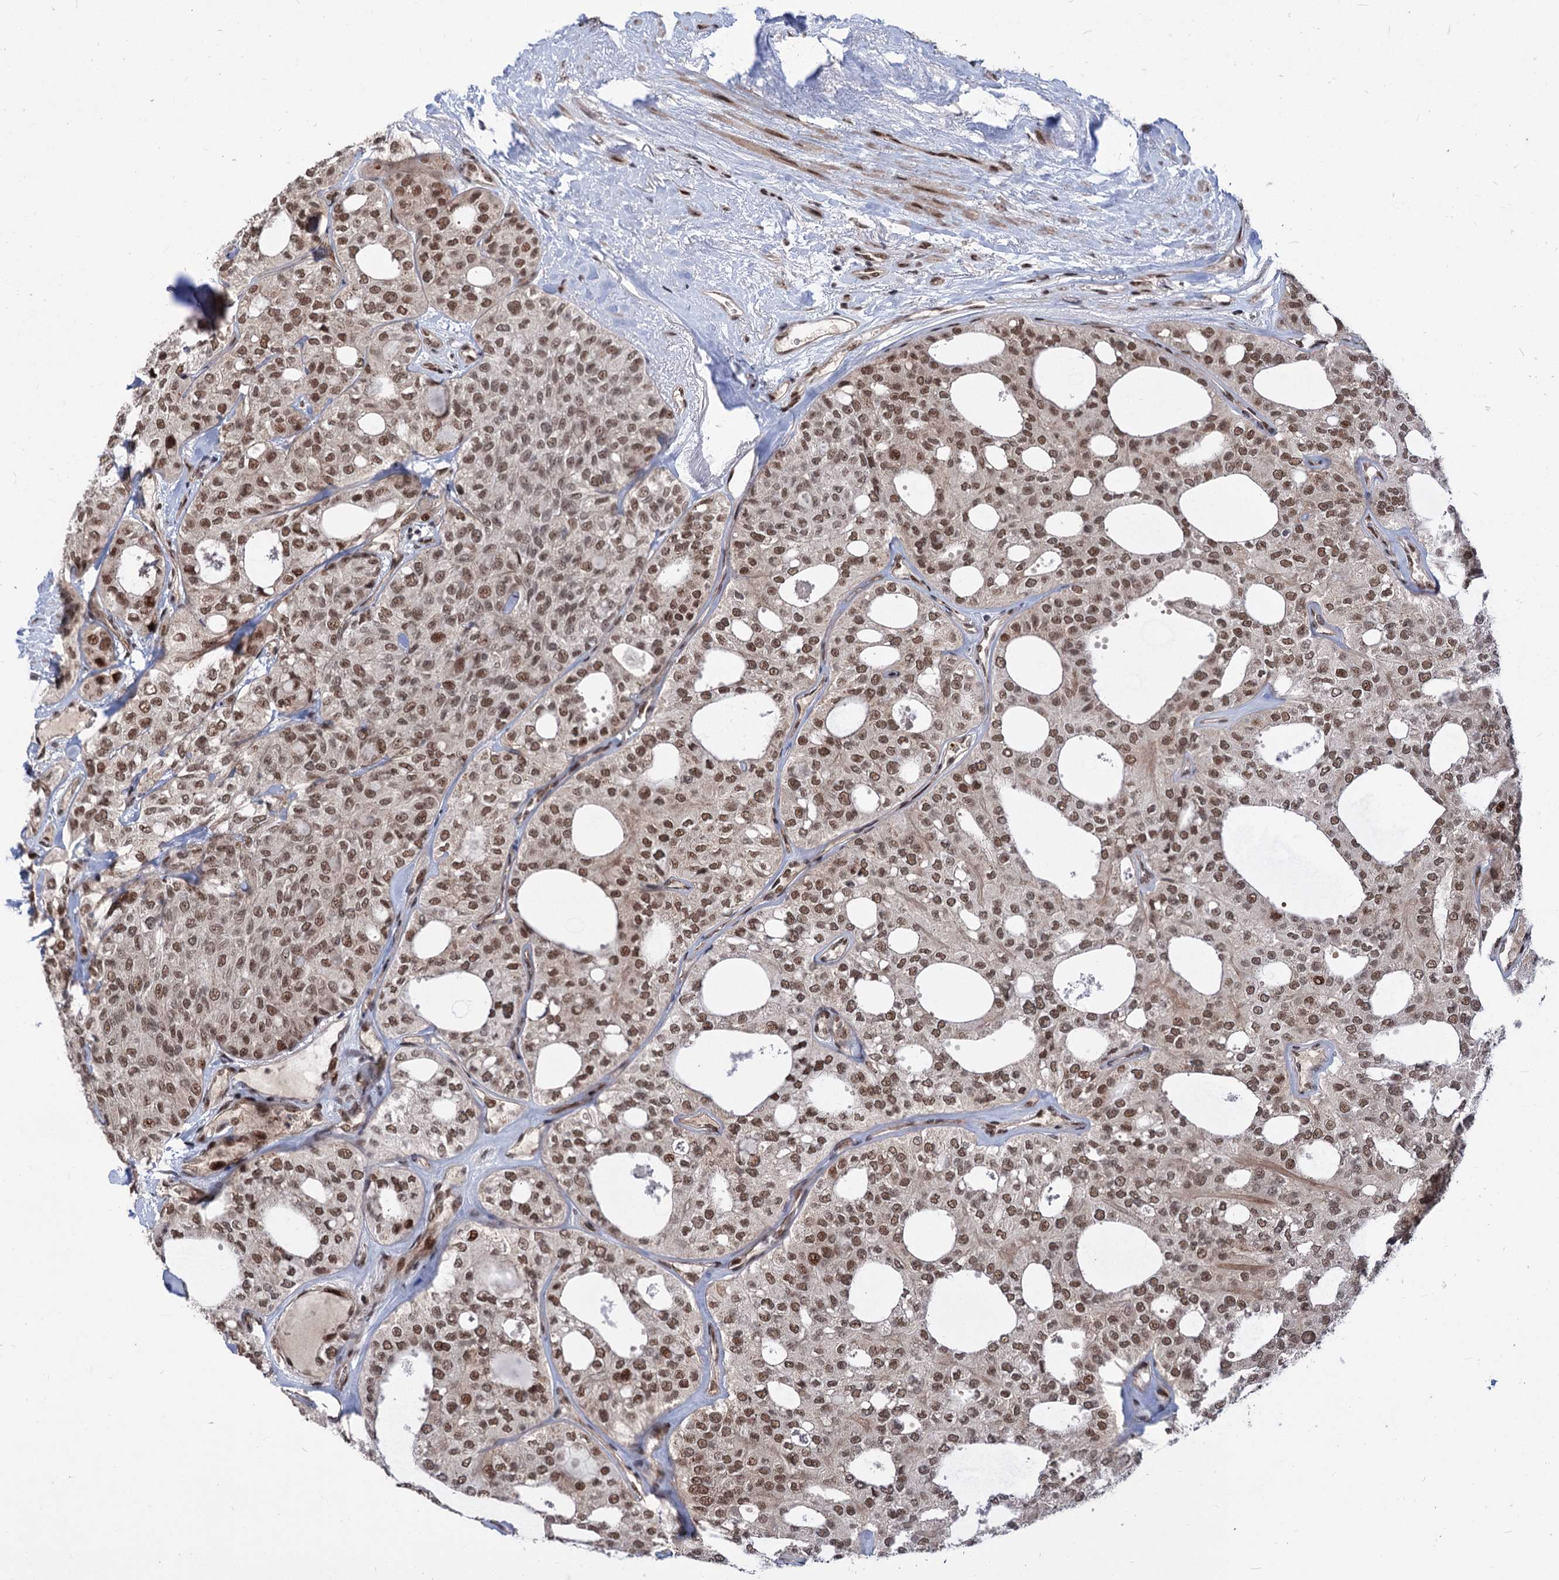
{"staining": {"intensity": "moderate", "quantity": ">75%", "location": "nuclear"}, "tissue": "thyroid cancer", "cell_type": "Tumor cells", "image_type": "cancer", "snomed": [{"axis": "morphology", "description": "Follicular adenoma carcinoma, NOS"}, {"axis": "topography", "description": "Thyroid gland"}], "caption": "A micrograph of thyroid cancer (follicular adenoma carcinoma) stained for a protein demonstrates moderate nuclear brown staining in tumor cells.", "gene": "MAML1", "patient": {"sex": "male", "age": 75}}